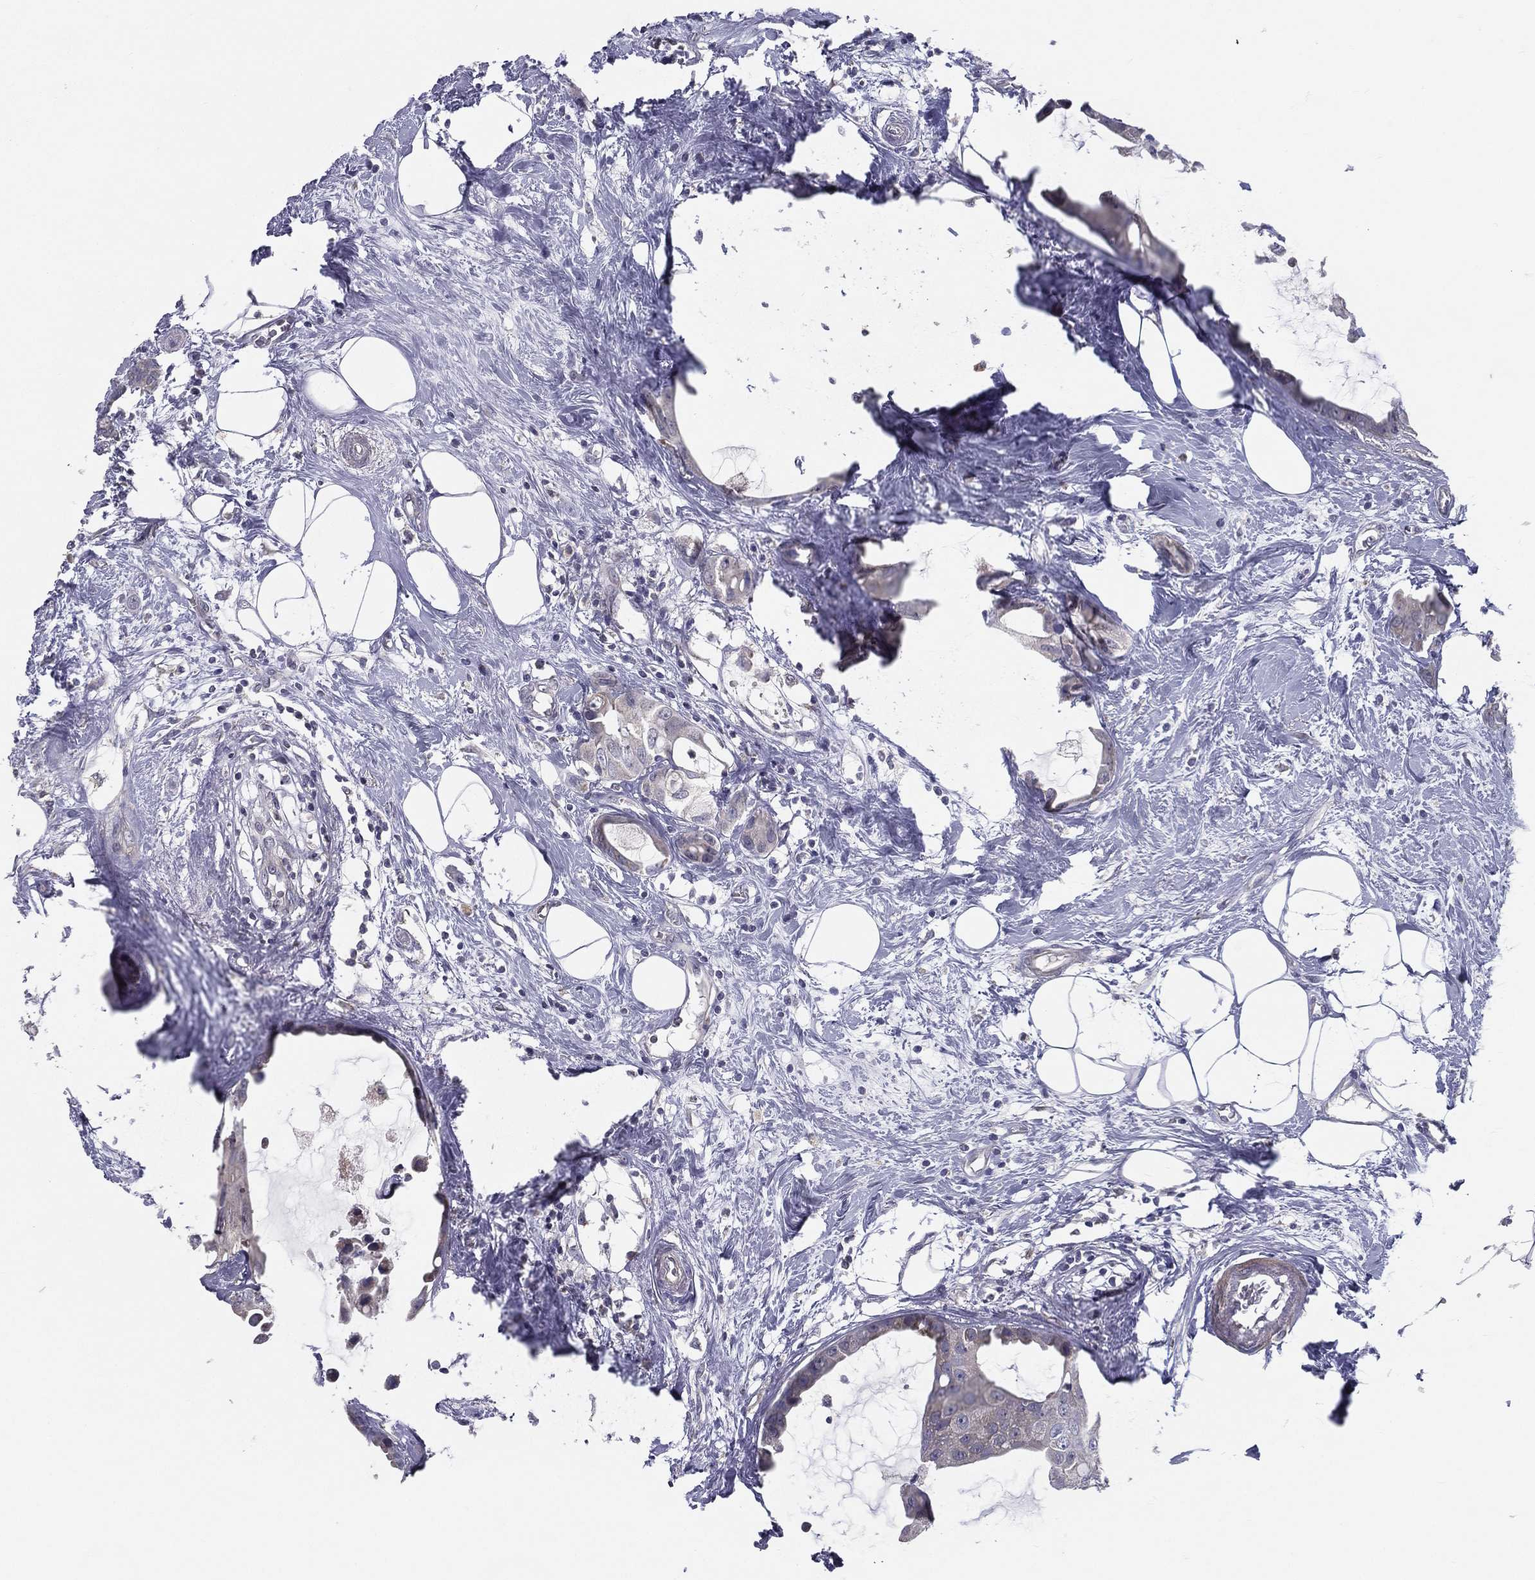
{"staining": {"intensity": "negative", "quantity": "none", "location": "none"}, "tissue": "breast cancer", "cell_type": "Tumor cells", "image_type": "cancer", "snomed": [{"axis": "morphology", "description": "Duct carcinoma"}, {"axis": "topography", "description": "Breast"}], "caption": "Tumor cells are negative for brown protein staining in breast cancer (invasive ductal carcinoma).", "gene": "PCSK1", "patient": {"sex": "female", "age": 45}}